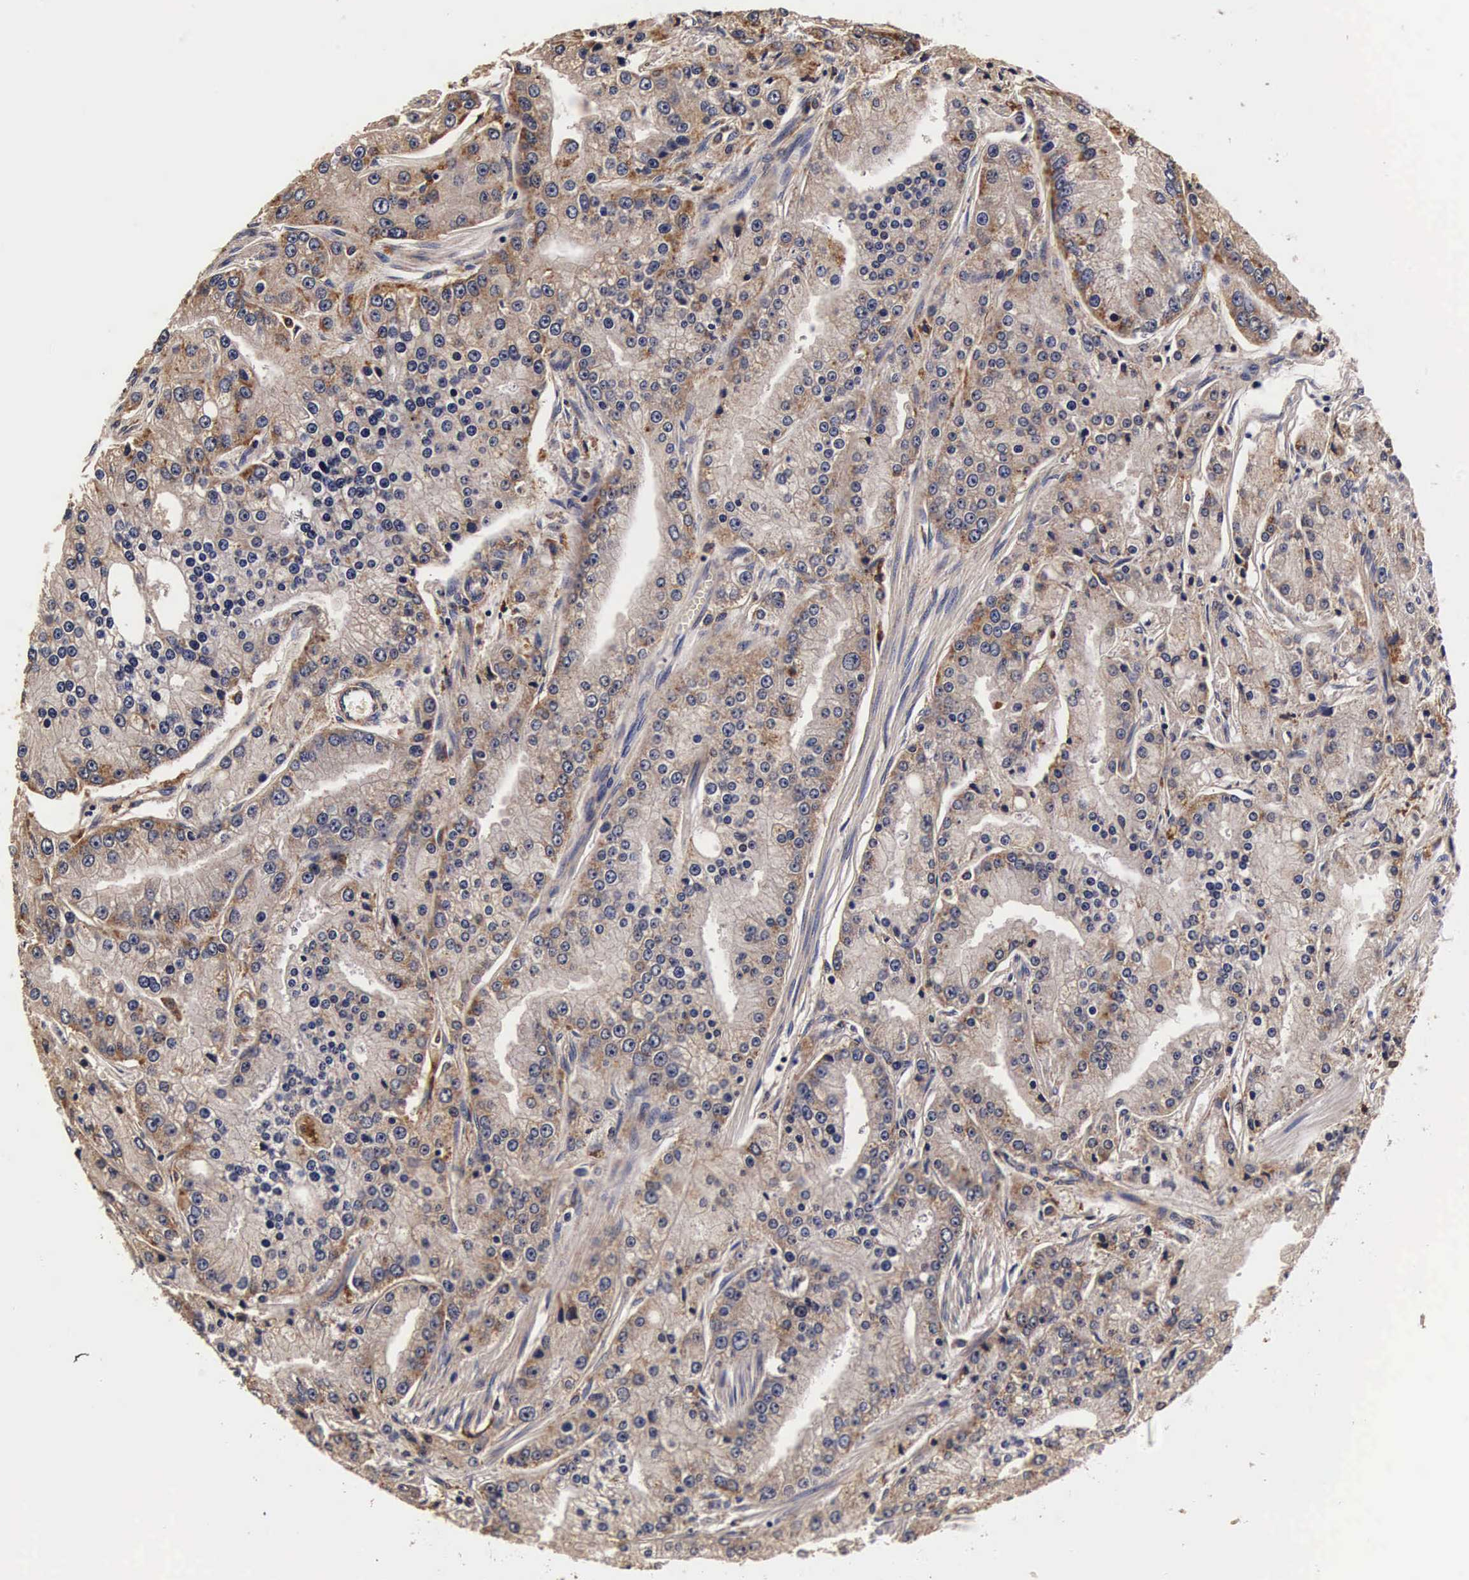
{"staining": {"intensity": "moderate", "quantity": "25%-75%", "location": "cytoplasmic/membranous"}, "tissue": "prostate cancer", "cell_type": "Tumor cells", "image_type": "cancer", "snomed": [{"axis": "morphology", "description": "Adenocarcinoma, Medium grade"}, {"axis": "topography", "description": "Prostate"}], "caption": "Immunohistochemical staining of human prostate medium-grade adenocarcinoma displays medium levels of moderate cytoplasmic/membranous protein positivity in about 25%-75% of tumor cells.", "gene": "CTSB", "patient": {"sex": "male", "age": 72}}